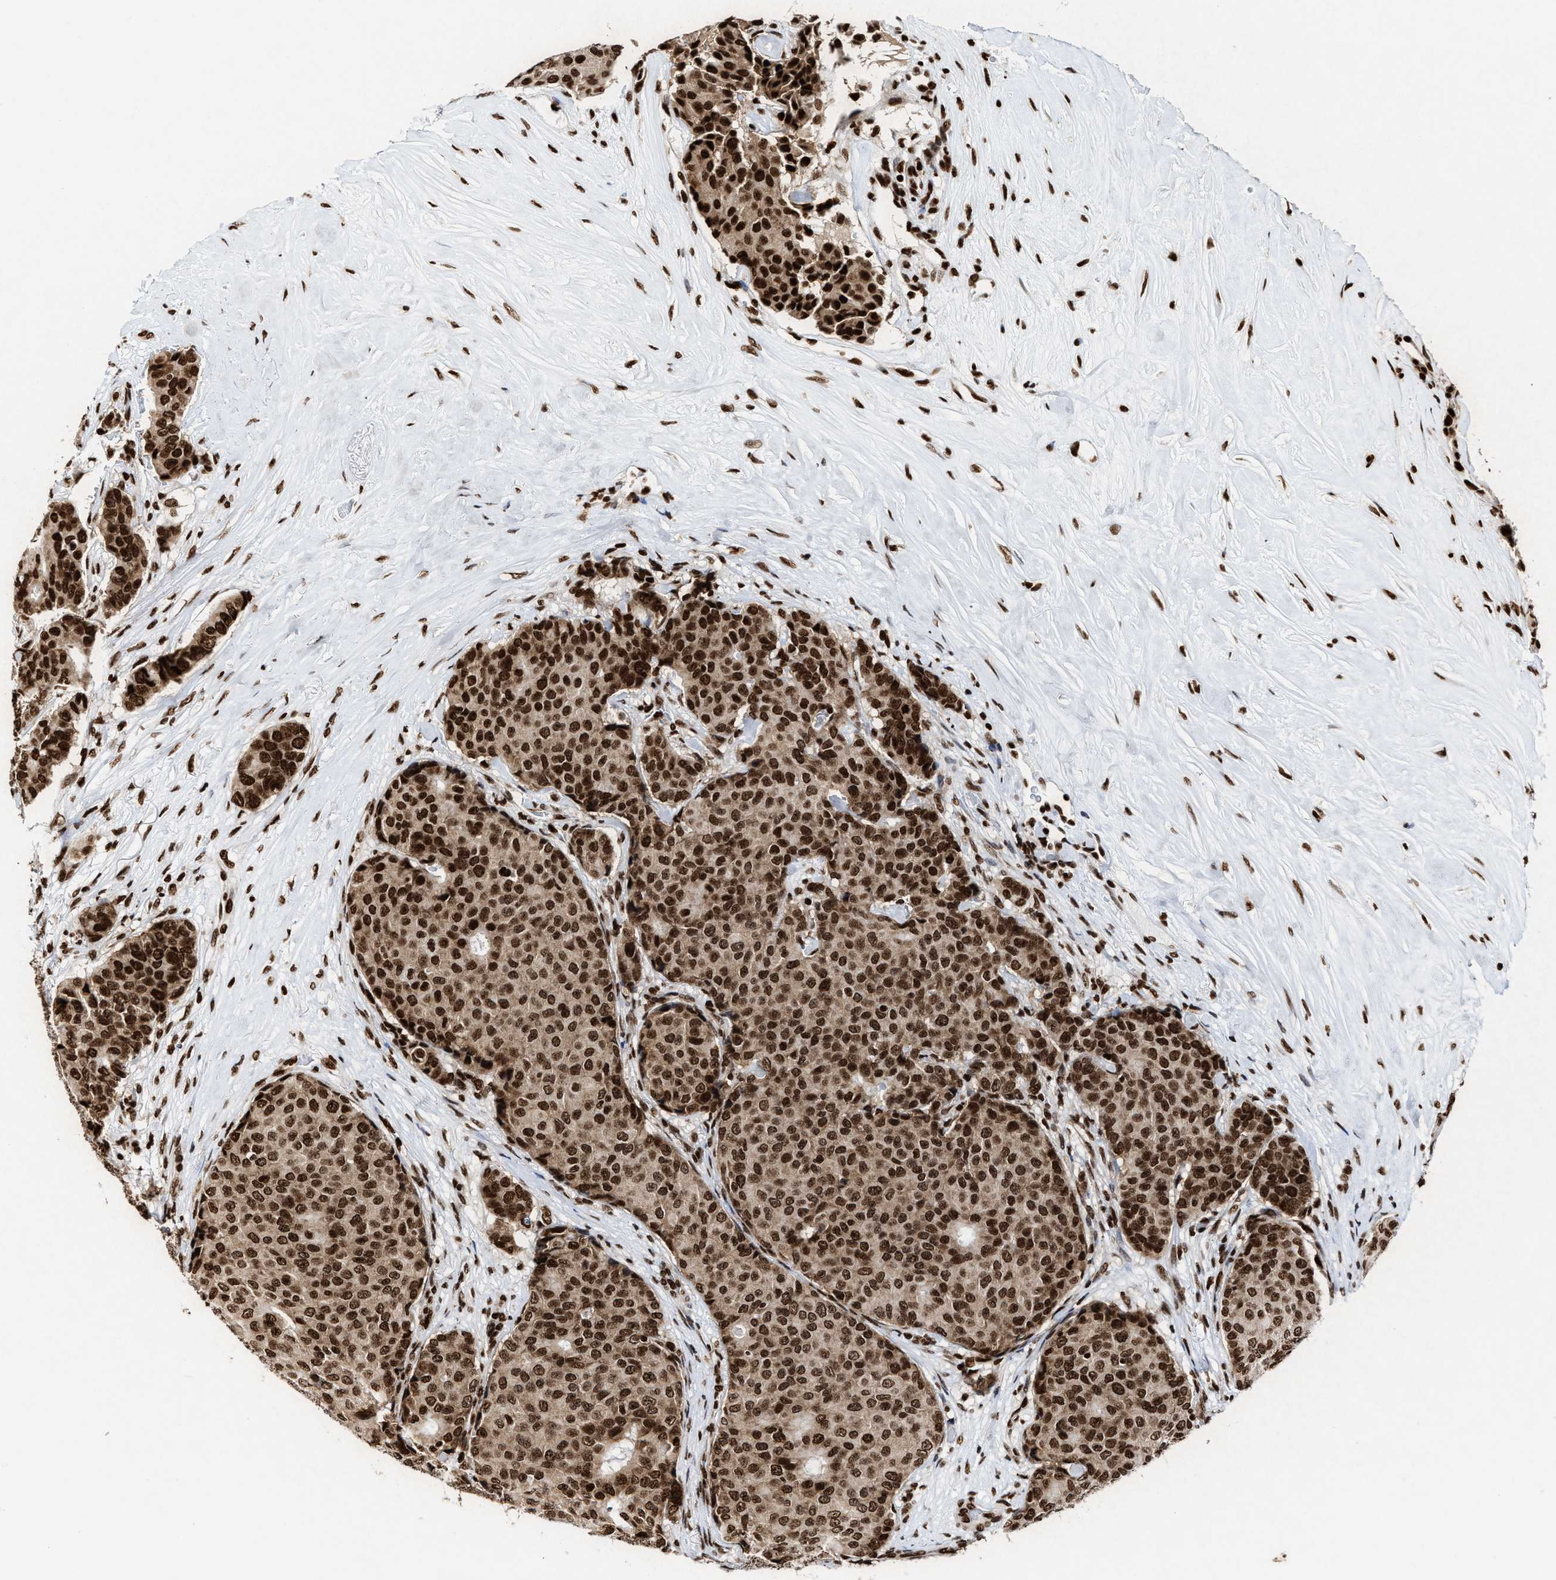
{"staining": {"intensity": "strong", "quantity": ">75%", "location": "cytoplasmic/membranous,nuclear"}, "tissue": "breast cancer", "cell_type": "Tumor cells", "image_type": "cancer", "snomed": [{"axis": "morphology", "description": "Duct carcinoma"}, {"axis": "topography", "description": "Breast"}], "caption": "DAB immunohistochemical staining of breast cancer (infiltrating ductal carcinoma) reveals strong cytoplasmic/membranous and nuclear protein positivity in approximately >75% of tumor cells. (DAB (3,3'-diaminobenzidine) IHC with brightfield microscopy, high magnification).", "gene": "ALYREF", "patient": {"sex": "female", "age": 75}}